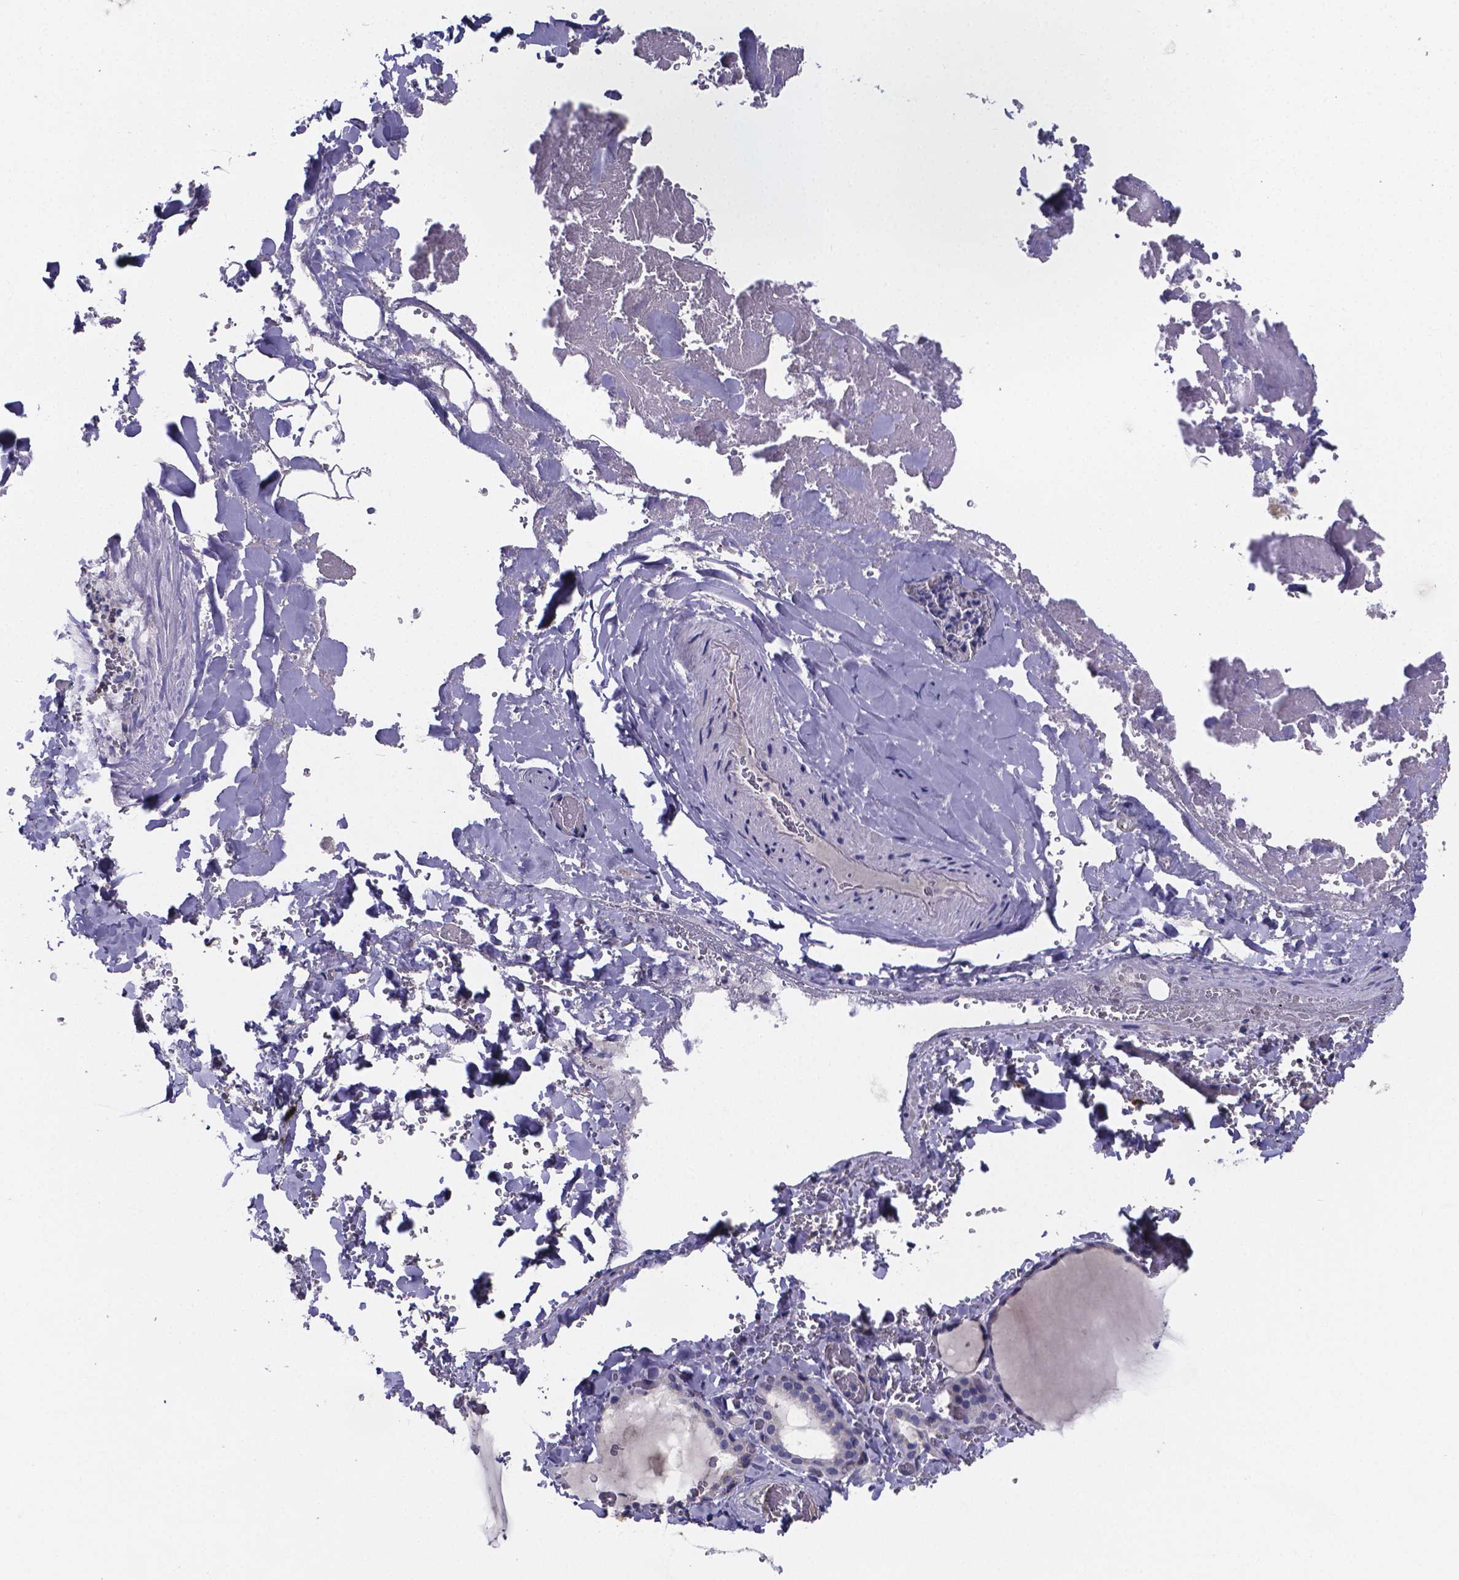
{"staining": {"intensity": "negative", "quantity": "none", "location": "none"}, "tissue": "thyroid gland", "cell_type": "Glandular cells", "image_type": "normal", "snomed": [{"axis": "morphology", "description": "Normal tissue, NOS"}, {"axis": "topography", "description": "Thyroid gland"}], "caption": "Immunohistochemical staining of benign human thyroid gland exhibits no significant positivity in glandular cells. The staining was performed using DAB to visualize the protein expression in brown, while the nuclei were stained in blue with hematoxylin (Magnification: 20x).", "gene": "SFRP4", "patient": {"sex": "female", "age": 22}}